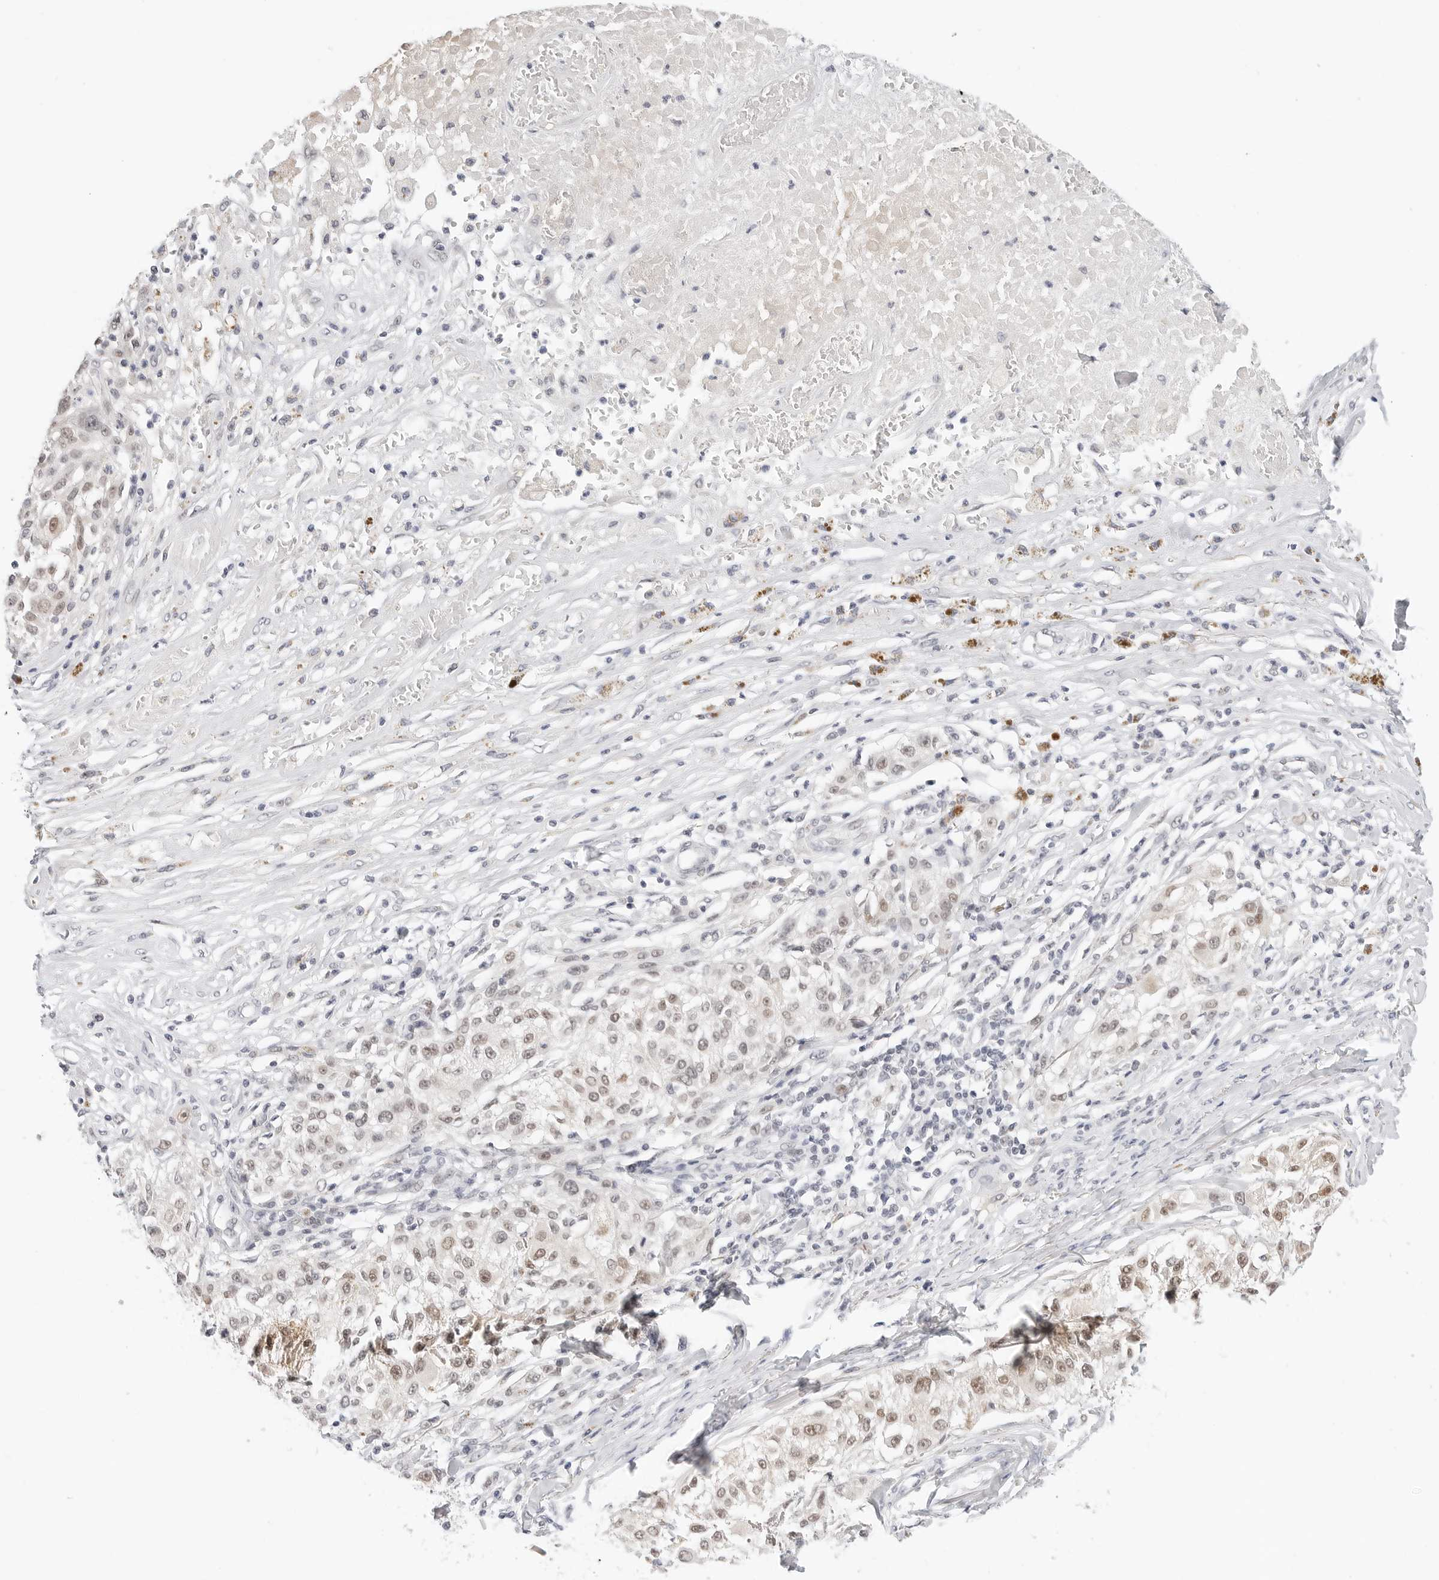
{"staining": {"intensity": "moderate", "quantity": ">75%", "location": "nuclear"}, "tissue": "melanoma", "cell_type": "Tumor cells", "image_type": "cancer", "snomed": [{"axis": "morphology", "description": "Necrosis, NOS"}, {"axis": "morphology", "description": "Malignant melanoma, NOS"}, {"axis": "topography", "description": "Skin"}], "caption": "An image of human melanoma stained for a protein demonstrates moderate nuclear brown staining in tumor cells.", "gene": "TSEN2", "patient": {"sex": "female", "age": 87}}